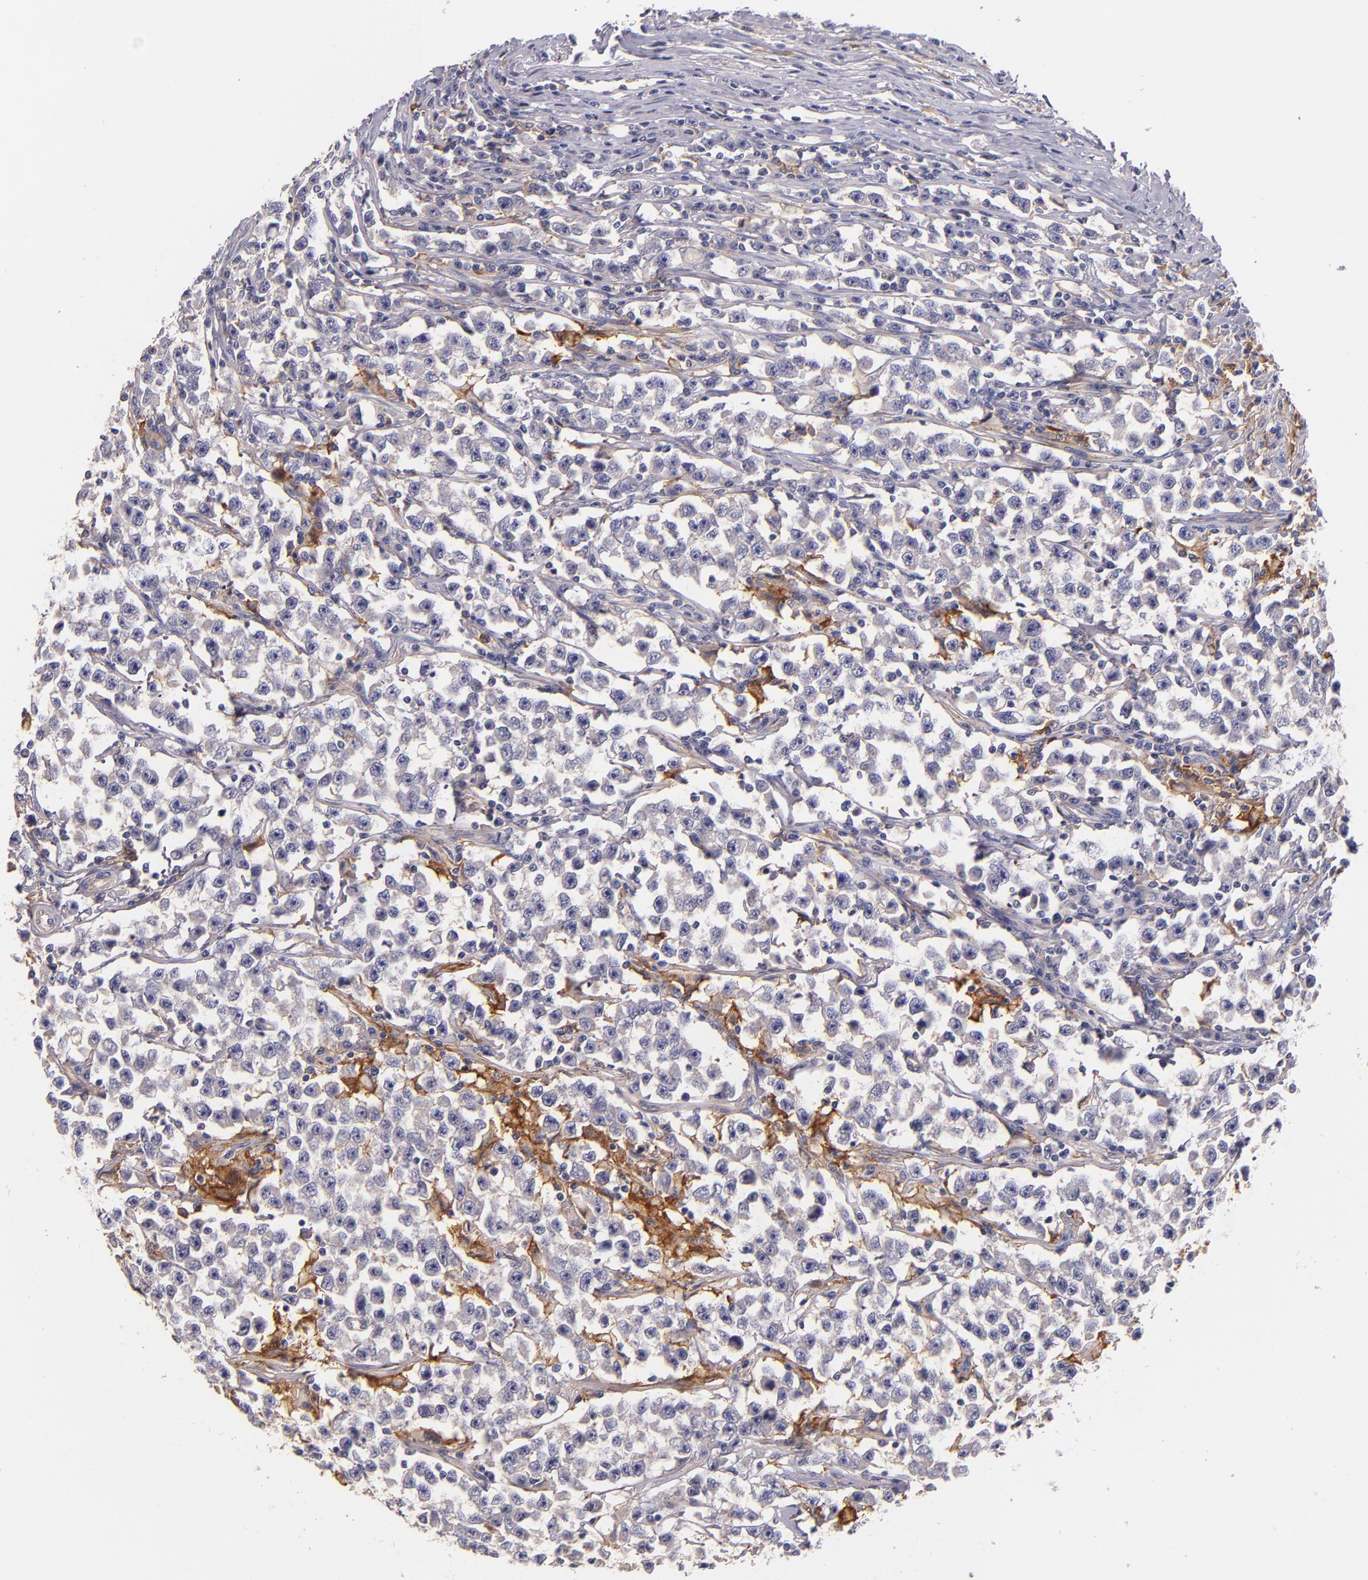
{"staining": {"intensity": "negative", "quantity": "none", "location": "none"}, "tissue": "testis cancer", "cell_type": "Tumor cells", "image_type": "cancer", "snomed": [{"axis": "morphology", "description": "Seminoma, NOS"}, {"axis": "topography", "description": "Testis"}], "caption": "This photomicrograph is of testis seminoma stained with IHC to label a protein in brown with the nuclei are counter-stained blue. There is no positivity in tumor cells.", "gene": "C5AR1", "patient": {"sex": "male", "age": 33}}